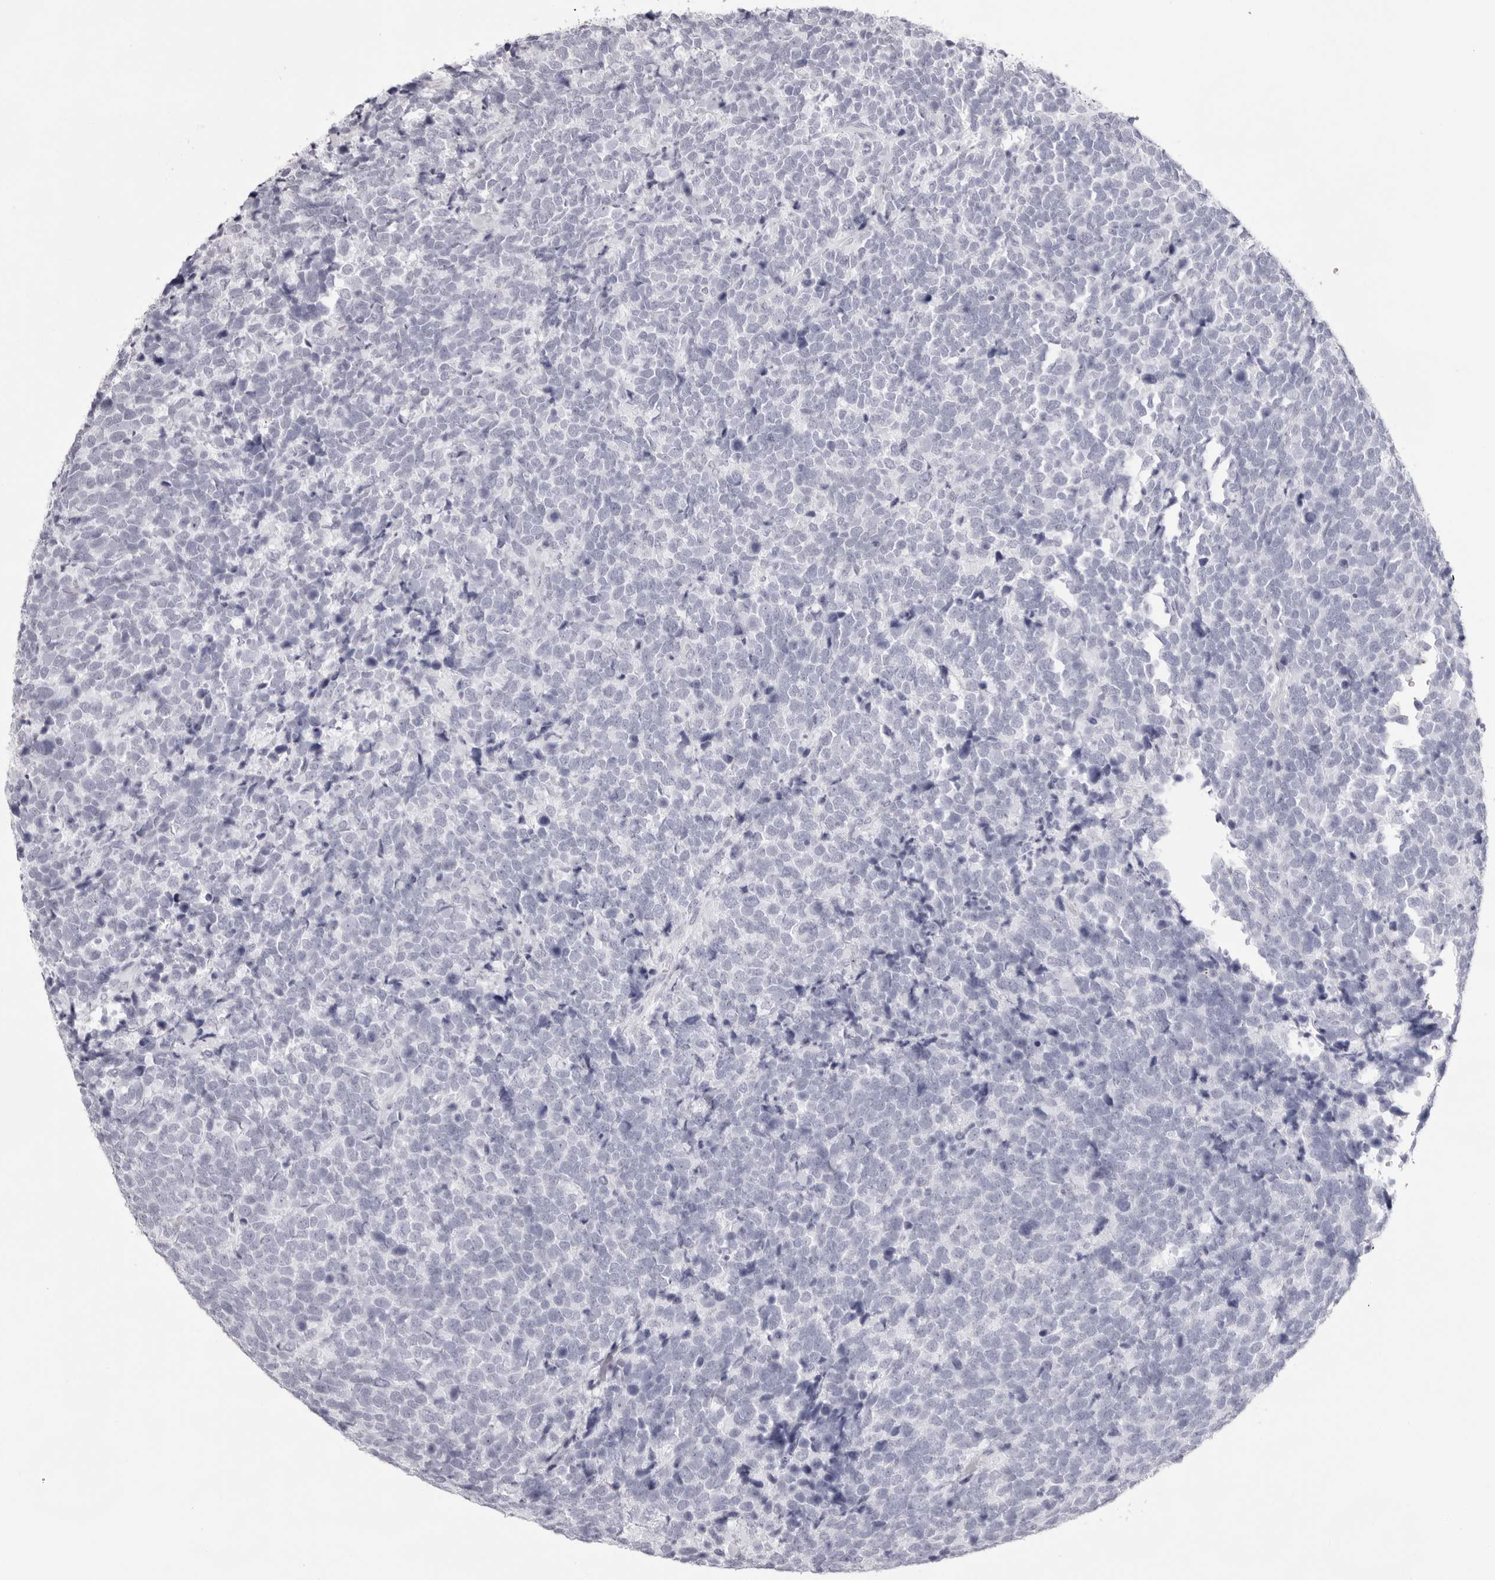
{"staining": {"intensity": "negative", "quantity": "none", "location": "none"}, "tissue": "urothelial cancer", "cell_type": "Tumor cells", "image_type": "cancer", "snomed": [{"axis": "morphology", "description": "Urothelial carcinoma, High grade"}, {"axis": "topography", "description": "Urinary bladder"}], "caption": "Immunohistochemistry (IHC) micrograph of neoplastic tissue: human urothelial cancer stained with DAB (3,3'-diaminobenzidine) displays no significant protein expression in tumor cells. (DAB (3,3'-diaminobenzidine) immunohistochemistry with hematoxylin counter stain).", "gene": "SPTA1", "patient": {"sex": "female", "age": 82}}